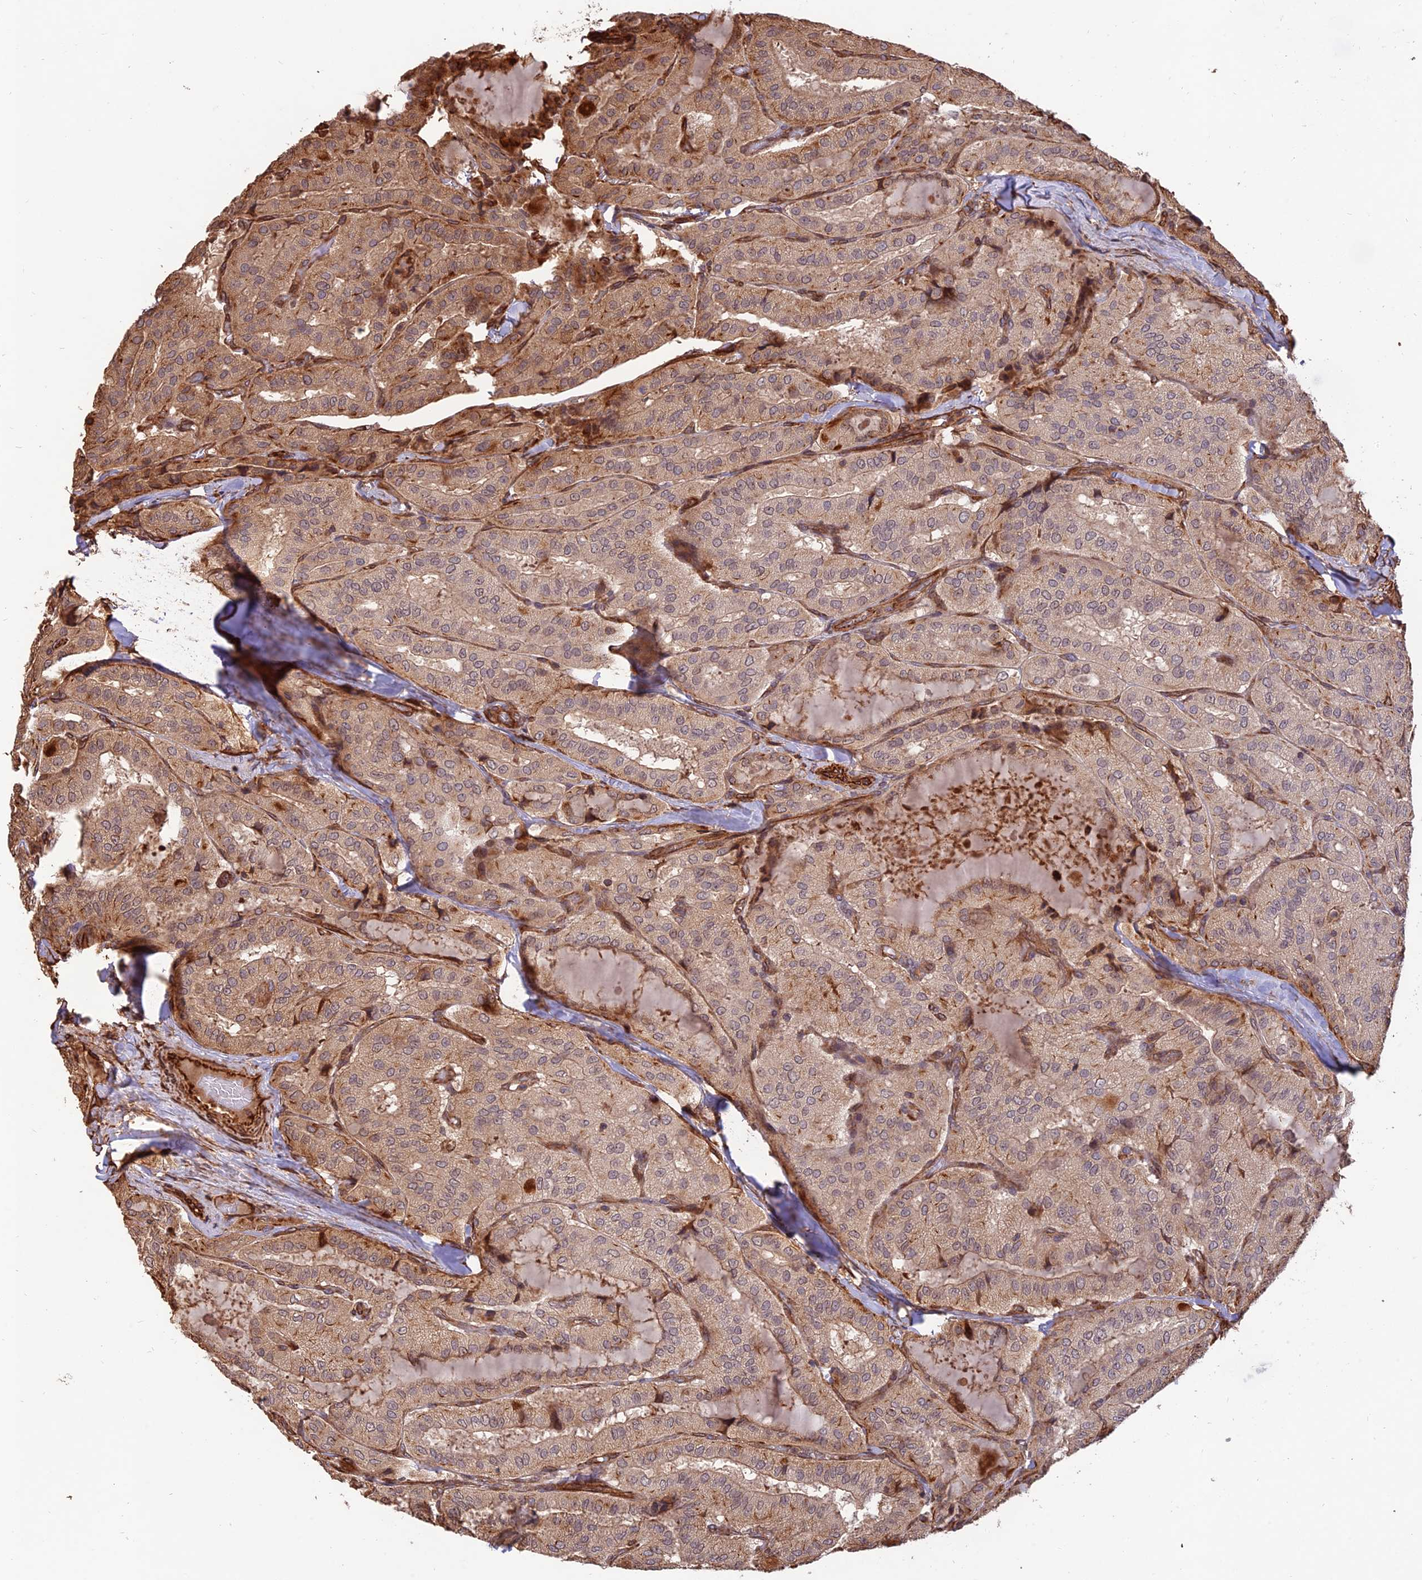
{"staining": {"intensity": "moderate", "quantity": "<25%", "location": "cytoplasmic/membranous"}, "tissue": "thyroid cancer", "cell_type": "Tumor cells", "image_type": "cancer", "snomed": [{"axis": "morphology", "description": "Normal tissue, NOS"}, {"axis": "morphology", "description": "Papillary adenocarcinoma, NOS"}, {"axis": "topography", "description": "Thyroid gland"}], "caption": "Protein analysis of thyroid papillary adenocarcinoma tissue reveals moderate cytoplasmic/membranous staining in about <25% of tumor cells.", "gene": "CREBL2", "patient": {"sex": "female", "age": 59}}